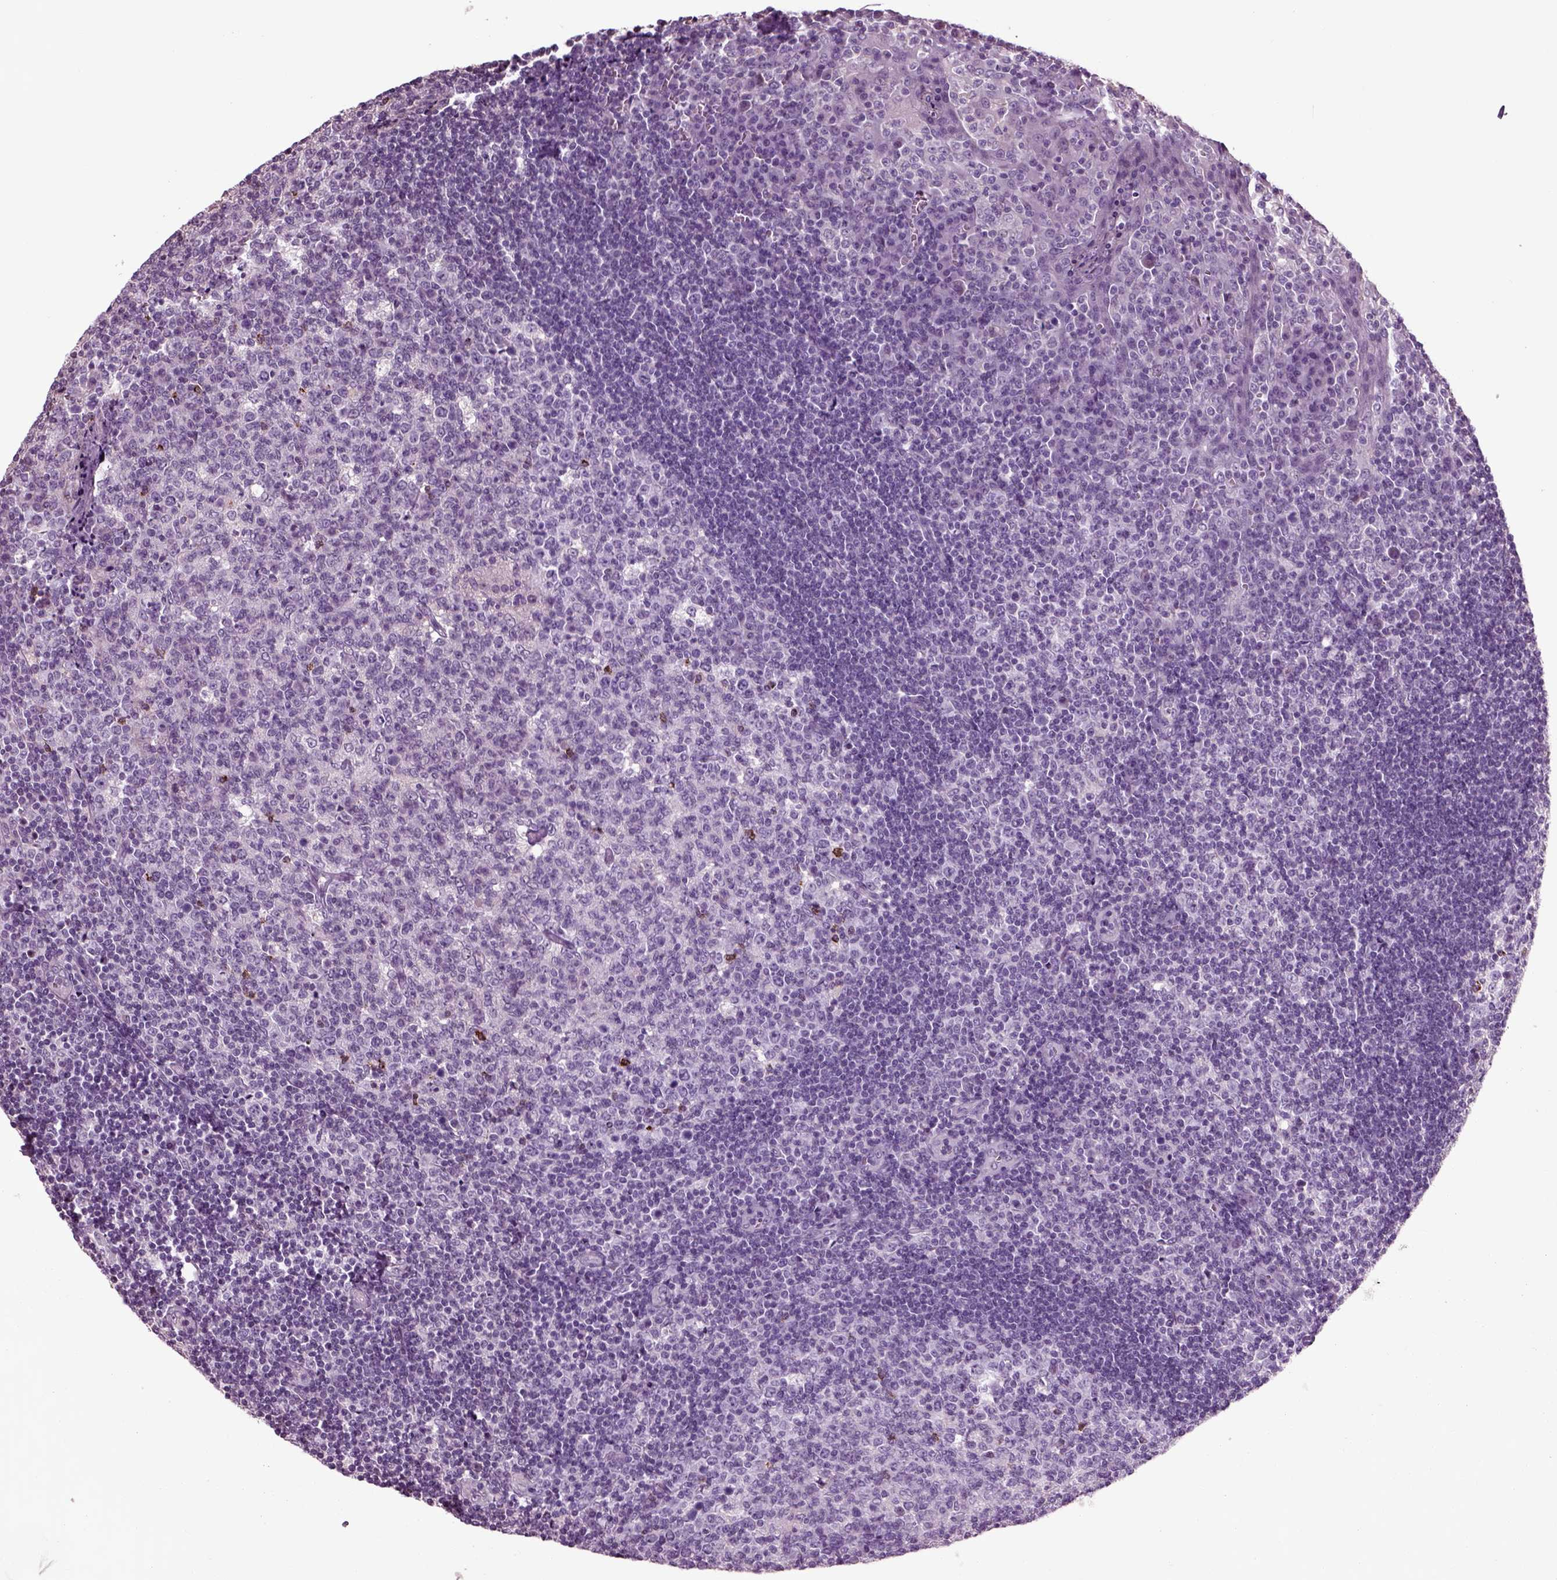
{"staining": {"intensity": "moderate", "quantity": "<25%", "location": "cytoplasmic/membranous,nuclear"}, "tissue": "tonsil", "cell_type": "Germinal center cells", "image_type": "normal", "snomed": [{"axis": "morphology", "description": "Normal tissue, NOS"}, {"axis": "topography", "description": "Tonsil"}], "caption": "IHC staining of benign tonsil, which displays low levels of moderate cytoplasmic/membranous,nuclear expression in about <25% of germinal center cells indicating moderate cytoplasmic/membranous,nuclear protein staining. The staining was performed using DAB (3,3'-diaminobenzidine) (brown) for protein detection and nuclei were counterstained in hematoxylin (blue).", "gene": "CHGB", "patient": {"sex": "female", "age": 13}}